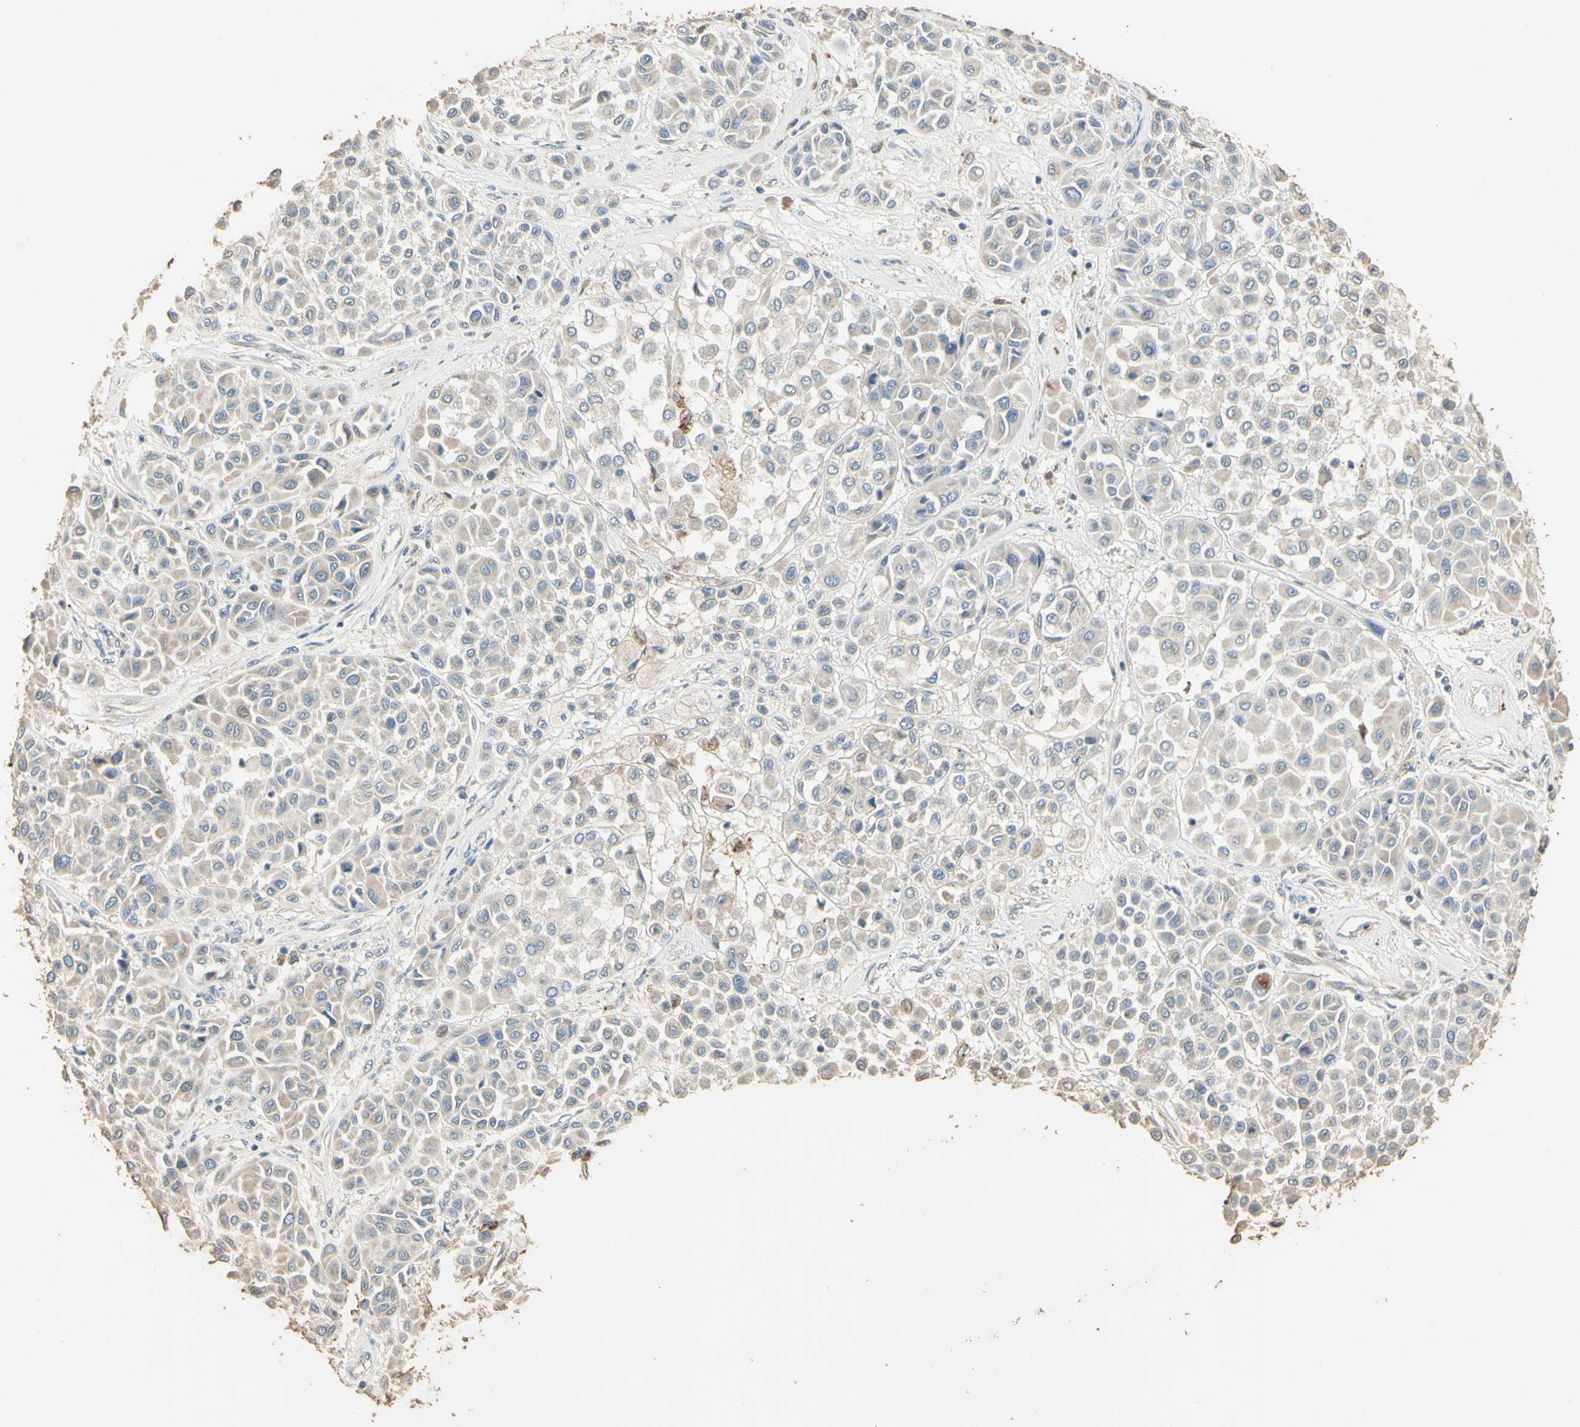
{"staining": {"intensity": "negative", "quantity": "none", "location": "none"}, "tissue": "melanoma", "cell_type": "Tumor cells", "image_type": "cancer", "snomed": [{"axis": "morphology", "description": "Malignant melanoma, Metastatic site"}, {"axis": "topography", "description": "Soft tissue"}], "caption": "The histopathology image displays no staining of tumor cells in malignant melanoma (metastatic site).", "gene": "ARHGEF17", "patient": {"sex": "male", "age": 41}}